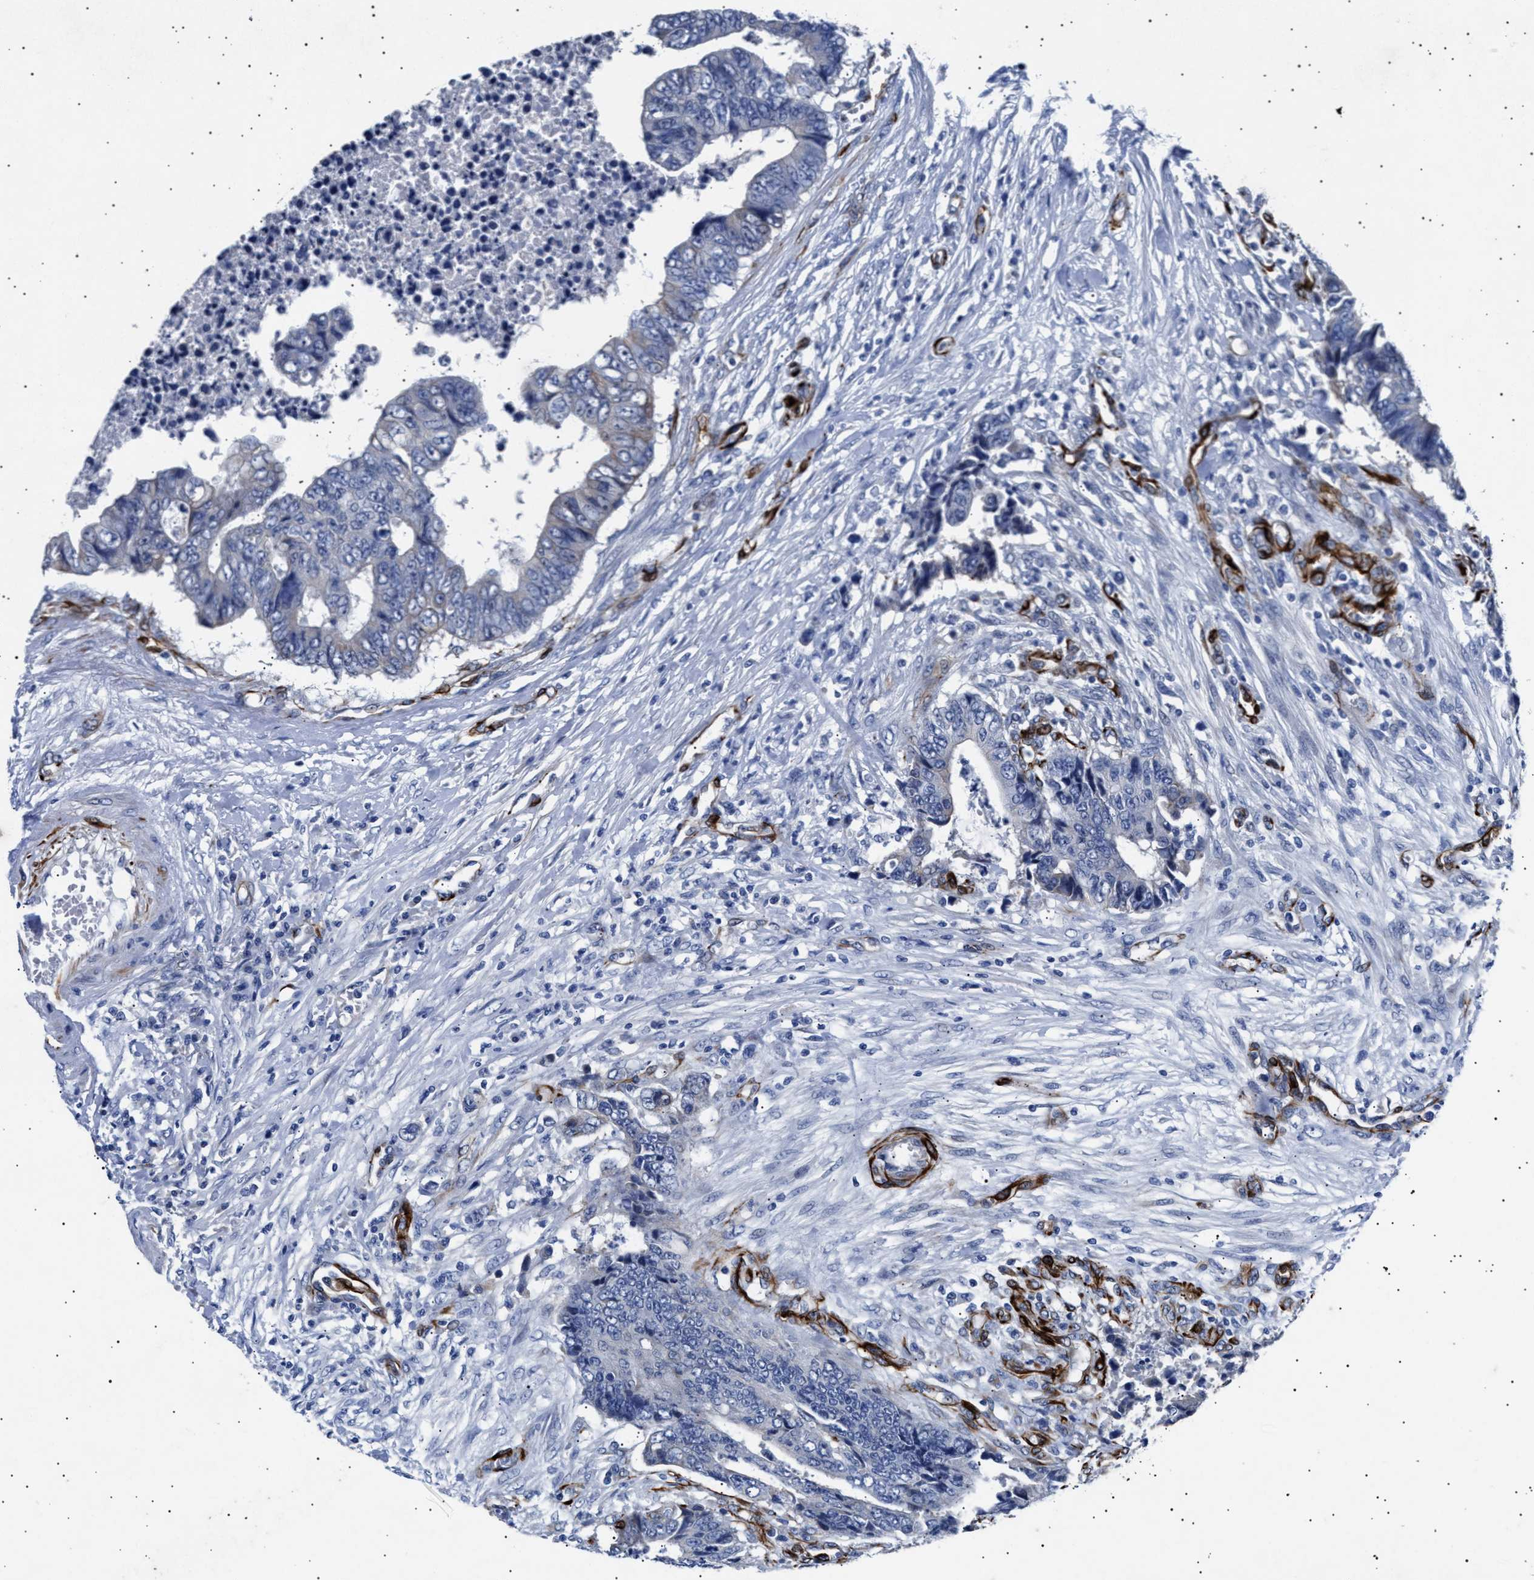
{"staining": {"intensity": "negative", "quantity": "none", "location": "none"}, "tissue": "colorectal cancer", "cell_type": "Tumor cells", "image_type": "cancer", "snomed": [{"axis": "morphology", "description": "Adenocarcinoma, NOS"}, {"axis": "topography", "description": "Rectum"}], "caption": "IHC image of colorectal cancer stained for a protein (brown), which demonstrates no expression in tumor cells.", "gene": "OLFML2A", "patient": {"sex": "male", "age": 84}}